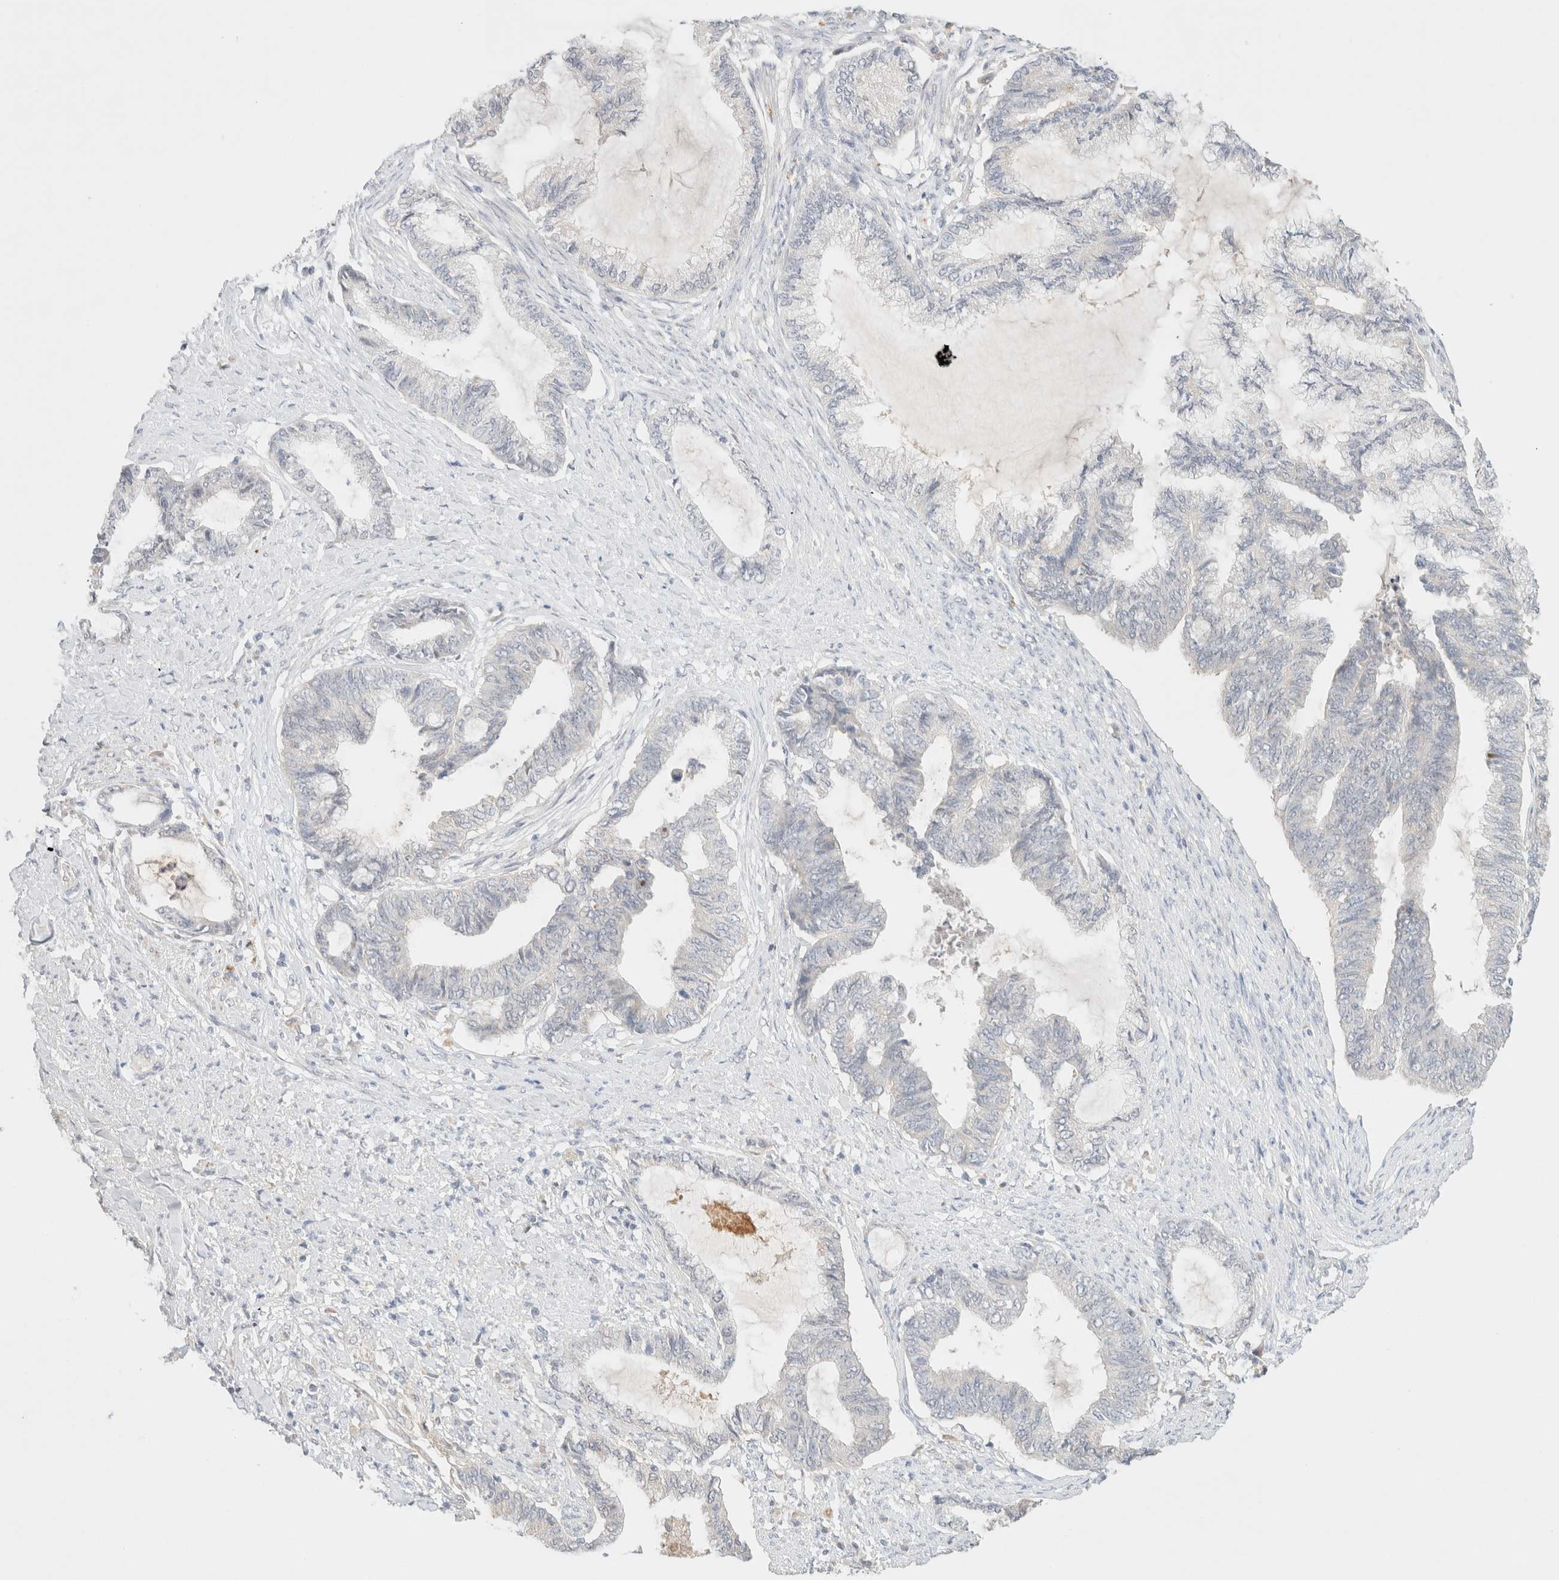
{"staining": {"intensity": "negative", "quantity": "none", "location": "none"}, "tissue": "endometrial cancer", "cell_type": "Tumor cells", "image_type": "cancer", "snomed": [{"axis": "morphology", "description": "Adenocarcinoma, NOS"}, {"axis": "topography", "description": "Endometrium"}], "caption": "Immunohistochemical staining of human endometrial cancer (adenocarcinoma) demonstrates no significant staining in tumor cells.", "gene": "SNTB1", "patient": {"sex": "female", "age": 86}}